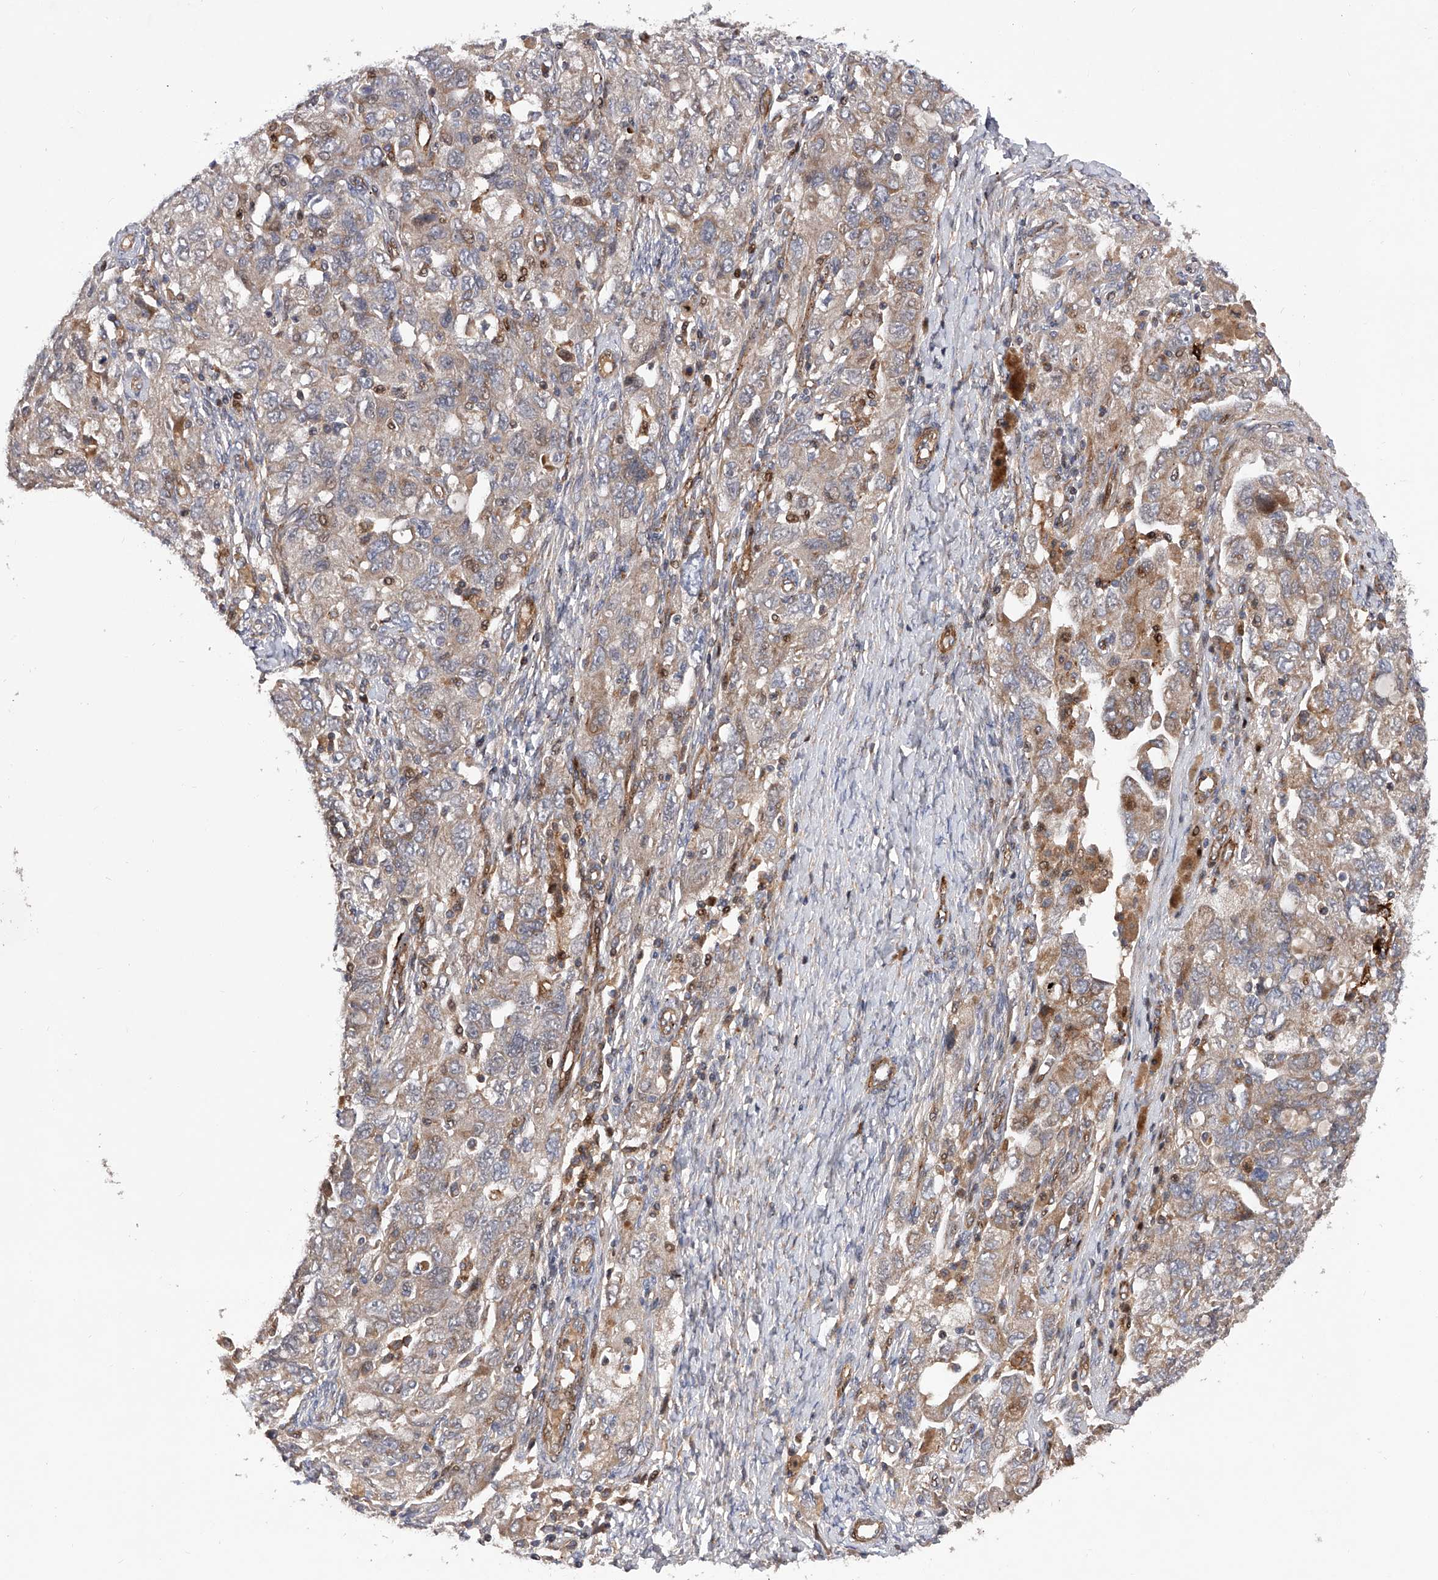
{"staining": {"intensity": "moderate", "quantity": "25%-75%", "location": "cytoplasmic/membranous"}, "tissue": "ovarian cancer", "cell_type": "Tumor cells", "image_type": "cancer", "snomed": [{"axis": "morphology", "description": "Carcinoma, NOS"}, {"axis": "morphology", "description": "Cystadenocarcinoma, serous, NOS"}, {"axis": "topography", "description": "Ovary"}], "caption": "Tumor cells exhibit moderate cytoplasmic/membranous expression in about 25%-75% of cells in ovarian carcinoma. (IHC, brightfield microscopy, high magnification).", "gene": "PDSS2", "patient": {"sex": "female", "age": 69}}